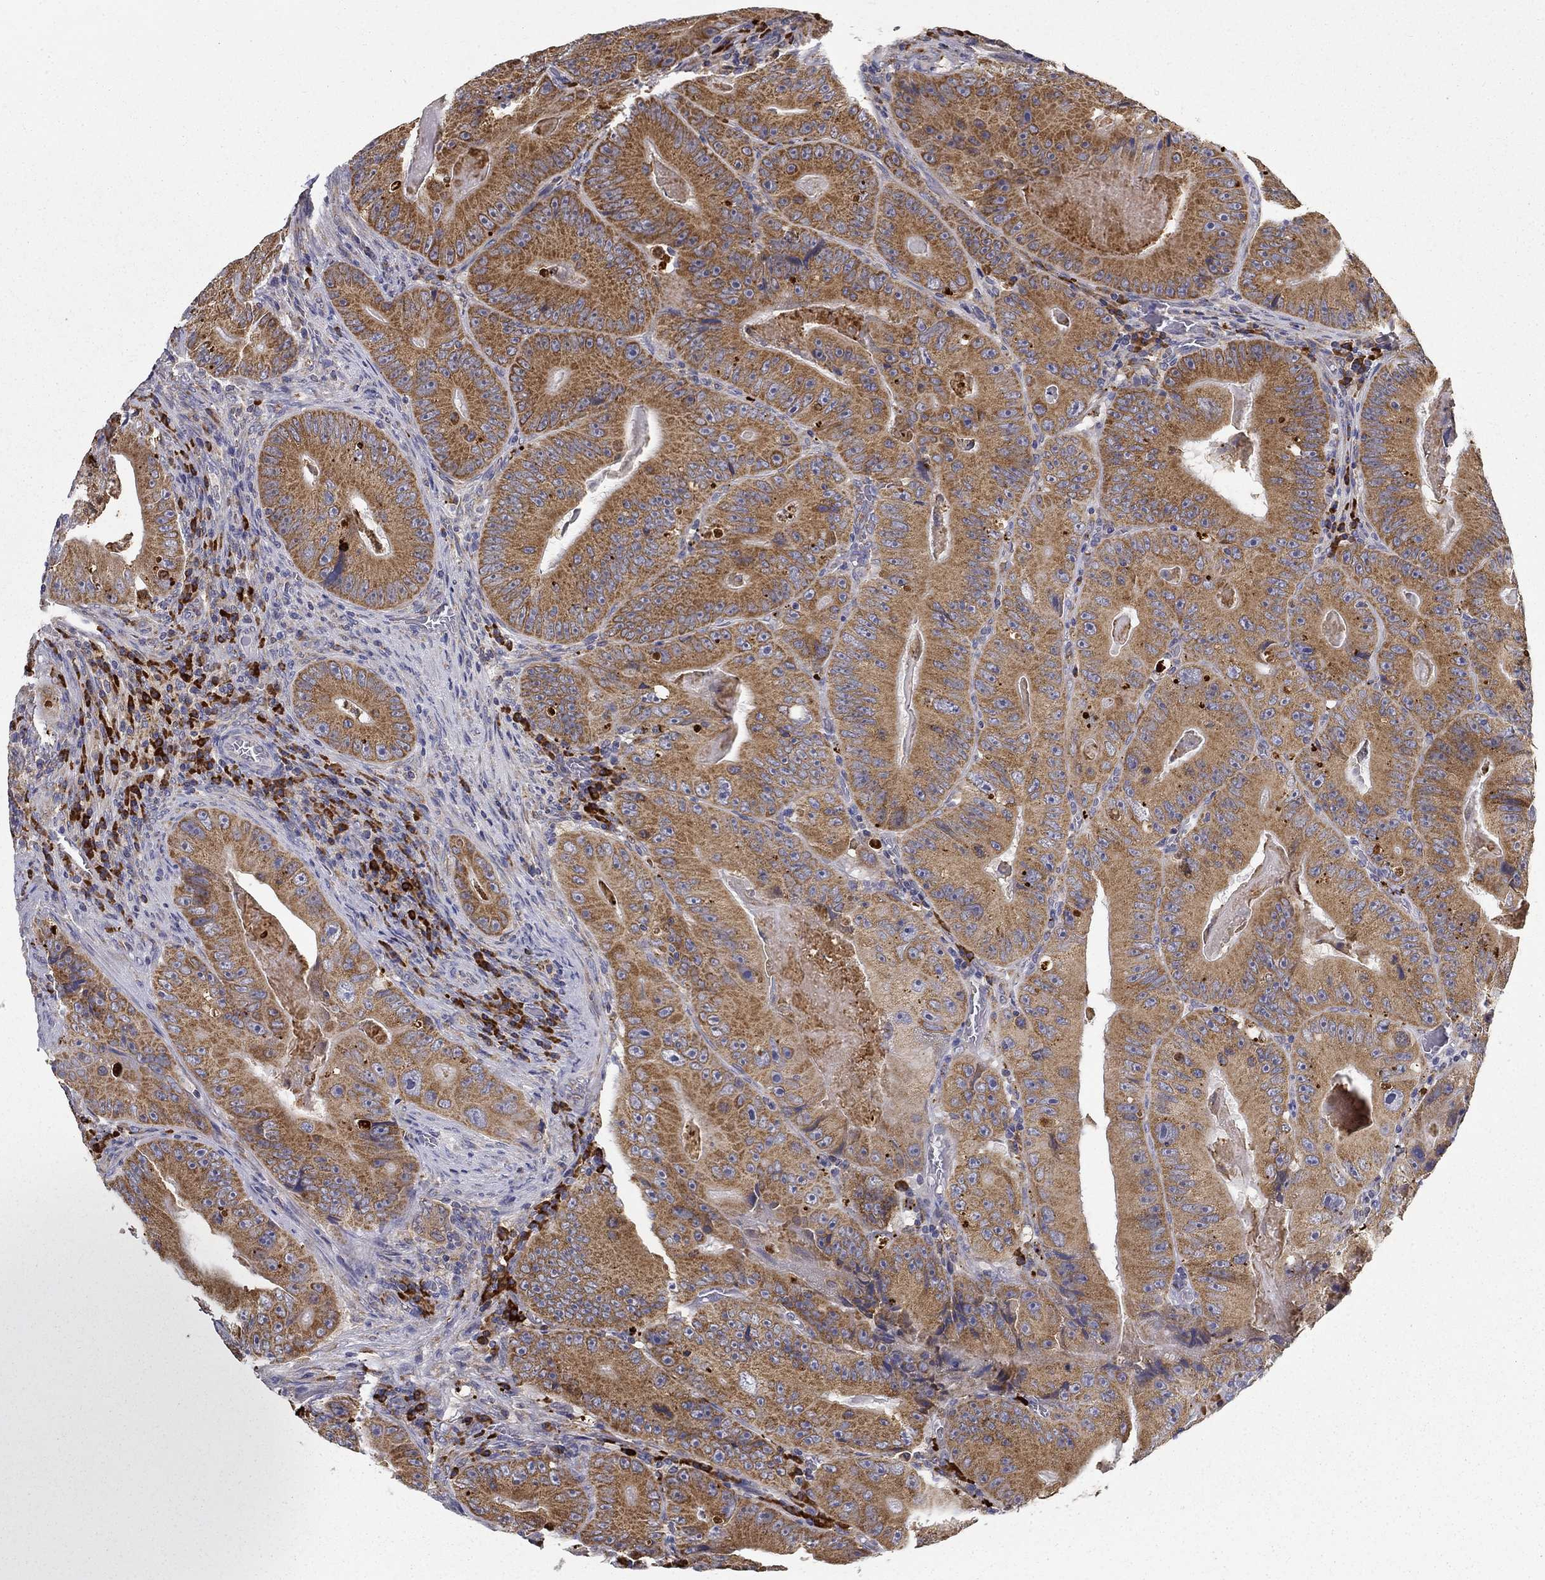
{"staining": {"intensity": "strong", "quantity": ">75%", "location": "cytoplasmic/membranous"}, "tissue": "colorectal cancer", "cell_type": "Tumor cells", "image_type": "cancer", "snomed": [{"axis": "morphology", "description": "Adenocarcinoma, NOS"}, {"axis": "topography", "description": "Colon"}], "caption": "Immunohistochemical staining of colorectal adenocarcinoma shows strong cytoplasmic/membranous protein staining in about >75% of tumor cells.", "gene": "PRDX4", "patient": {"sex": "female", "age": 86}}